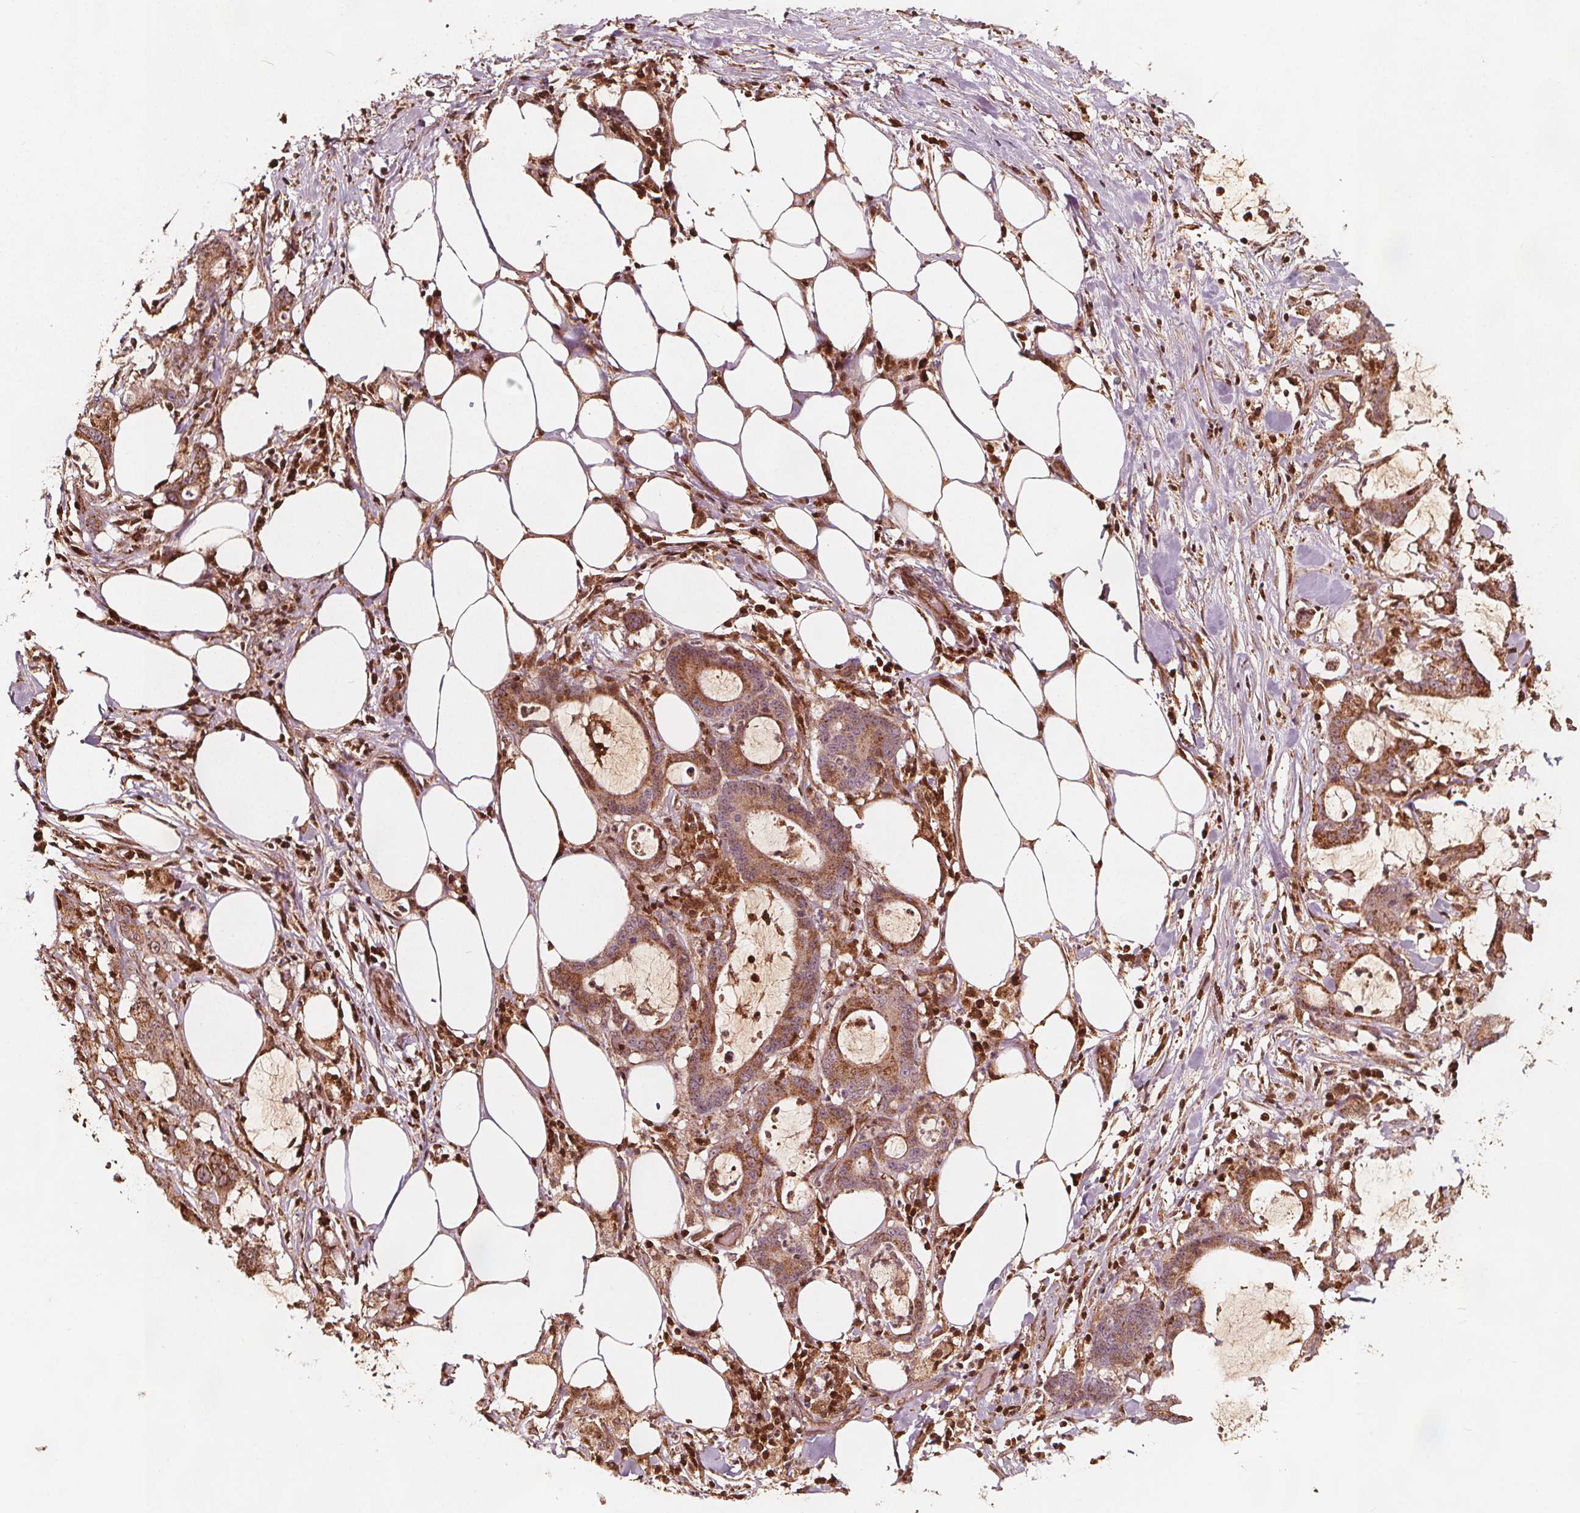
{"staining": {"intensity": "weak", "quantity": ">75%", "location": "cytoplasmic/membranous"}, "tissue": "stomach cancer", "cell_type": "Tumor cells", "image_type": "cancer", "snomed": [{"axis": "morphology", "description": "Adenocarcinoma, NOS"}, {"axis": "topography", "description": "Stomach, upper"}], "caption": "Tumor cells reveal weak cytoplasmic/membranous expression in about >75% of cells in stomach adenocarcinoma.", "gene": "AIP", "patient": {"sex": "male", "age": 68}}